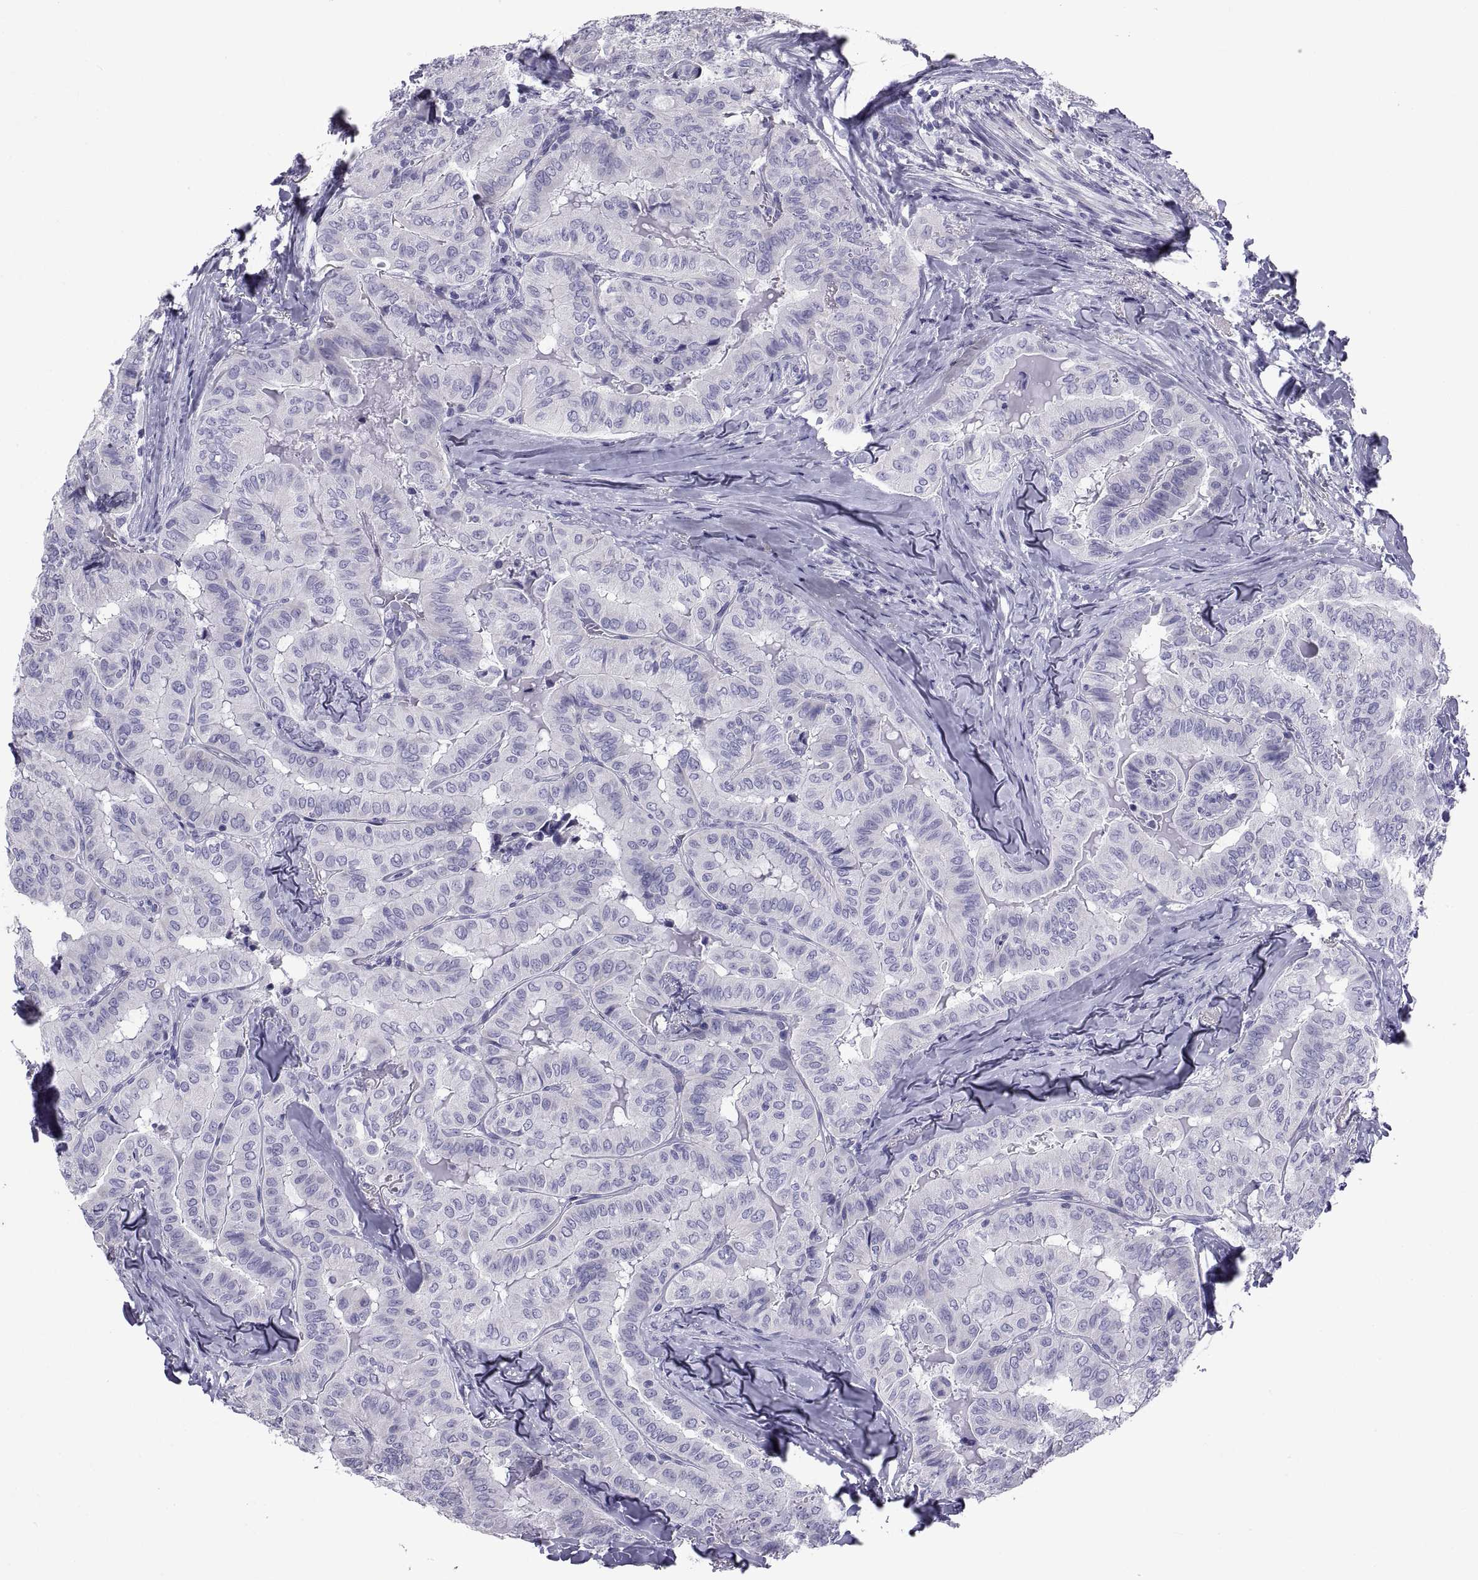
{"staining": {"intensity": "negative", "quantity": "none", "location": "none"}, "tissue": "thyroid cancer", "cell_type": "Tumor cells", "image_type": "cancer", "snomed": [{"axis": "morphology", "description": "Papillary adenocarcinoma, NOS"}, {"axis": "topography", "description": "Thyroid gland"}], "caption": "Thyroid papillary adenocarcinoma was stained to show a protein in brown. There is no significant positivity in tumor cells.", "gene": "NPTX2", "patient": {"sex": "female", "age": 68}}